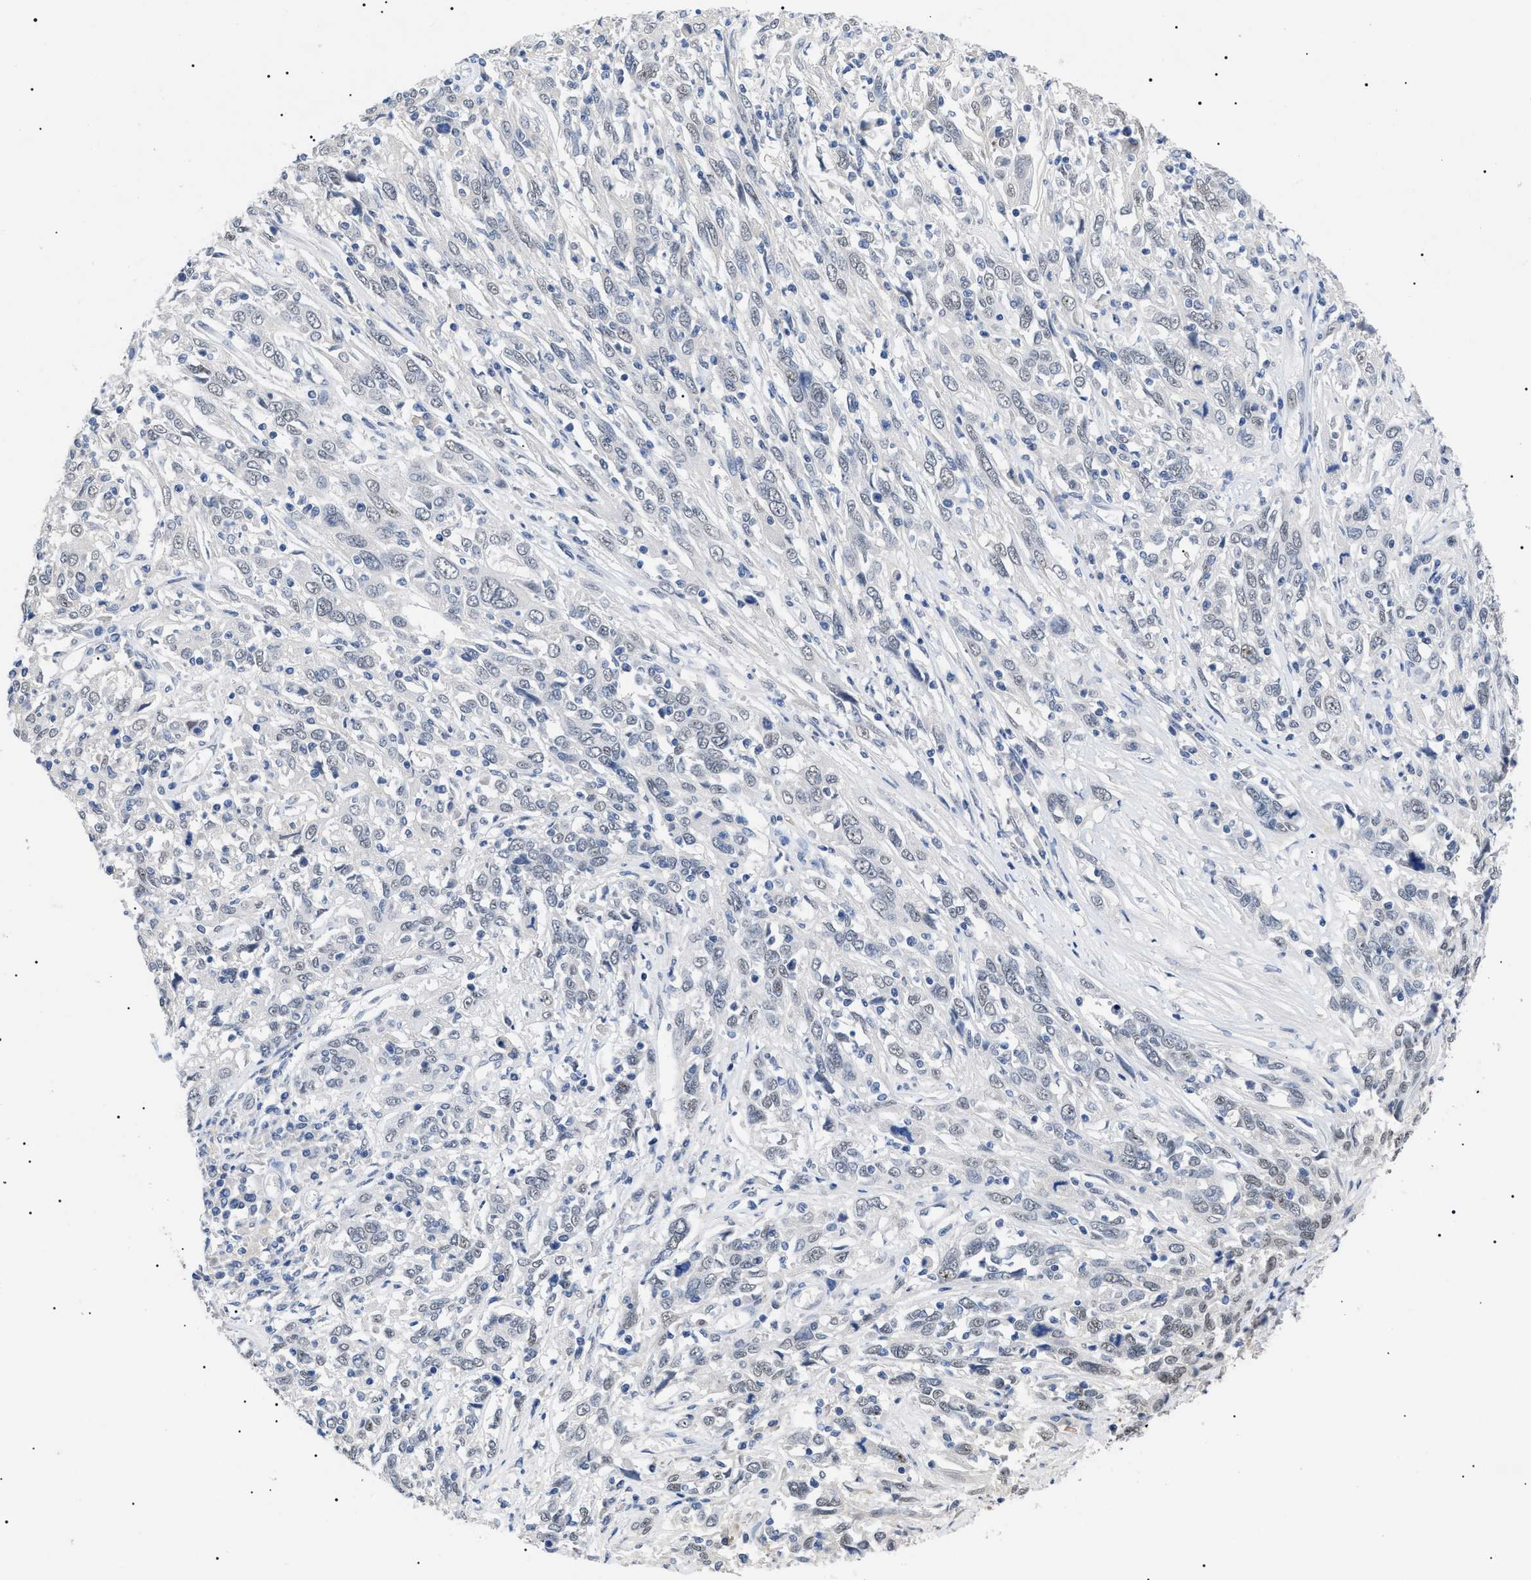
{"staining": {"intensity": "negative", "quantity": "none", "location": "none"}, "tissue": "cervical cancer", "cell_type": "Tumor cells", "image_type": "cancer", "snomed": [{"axis": "morphology", "description": "Squamous cell carcinoma, NOS"}, {"axis": "topography", "description": "Cervix"}], "caption": "Immunohistochemistry (IHC) photomicrograph of human squamous cell carcinoma (cervical) stained for a protein (brown), which reveals no expression in tumor cells. Nuclei are stained in blue.", "gene": "PRRT2", "patient": {"sex": "female", "age": 46}}